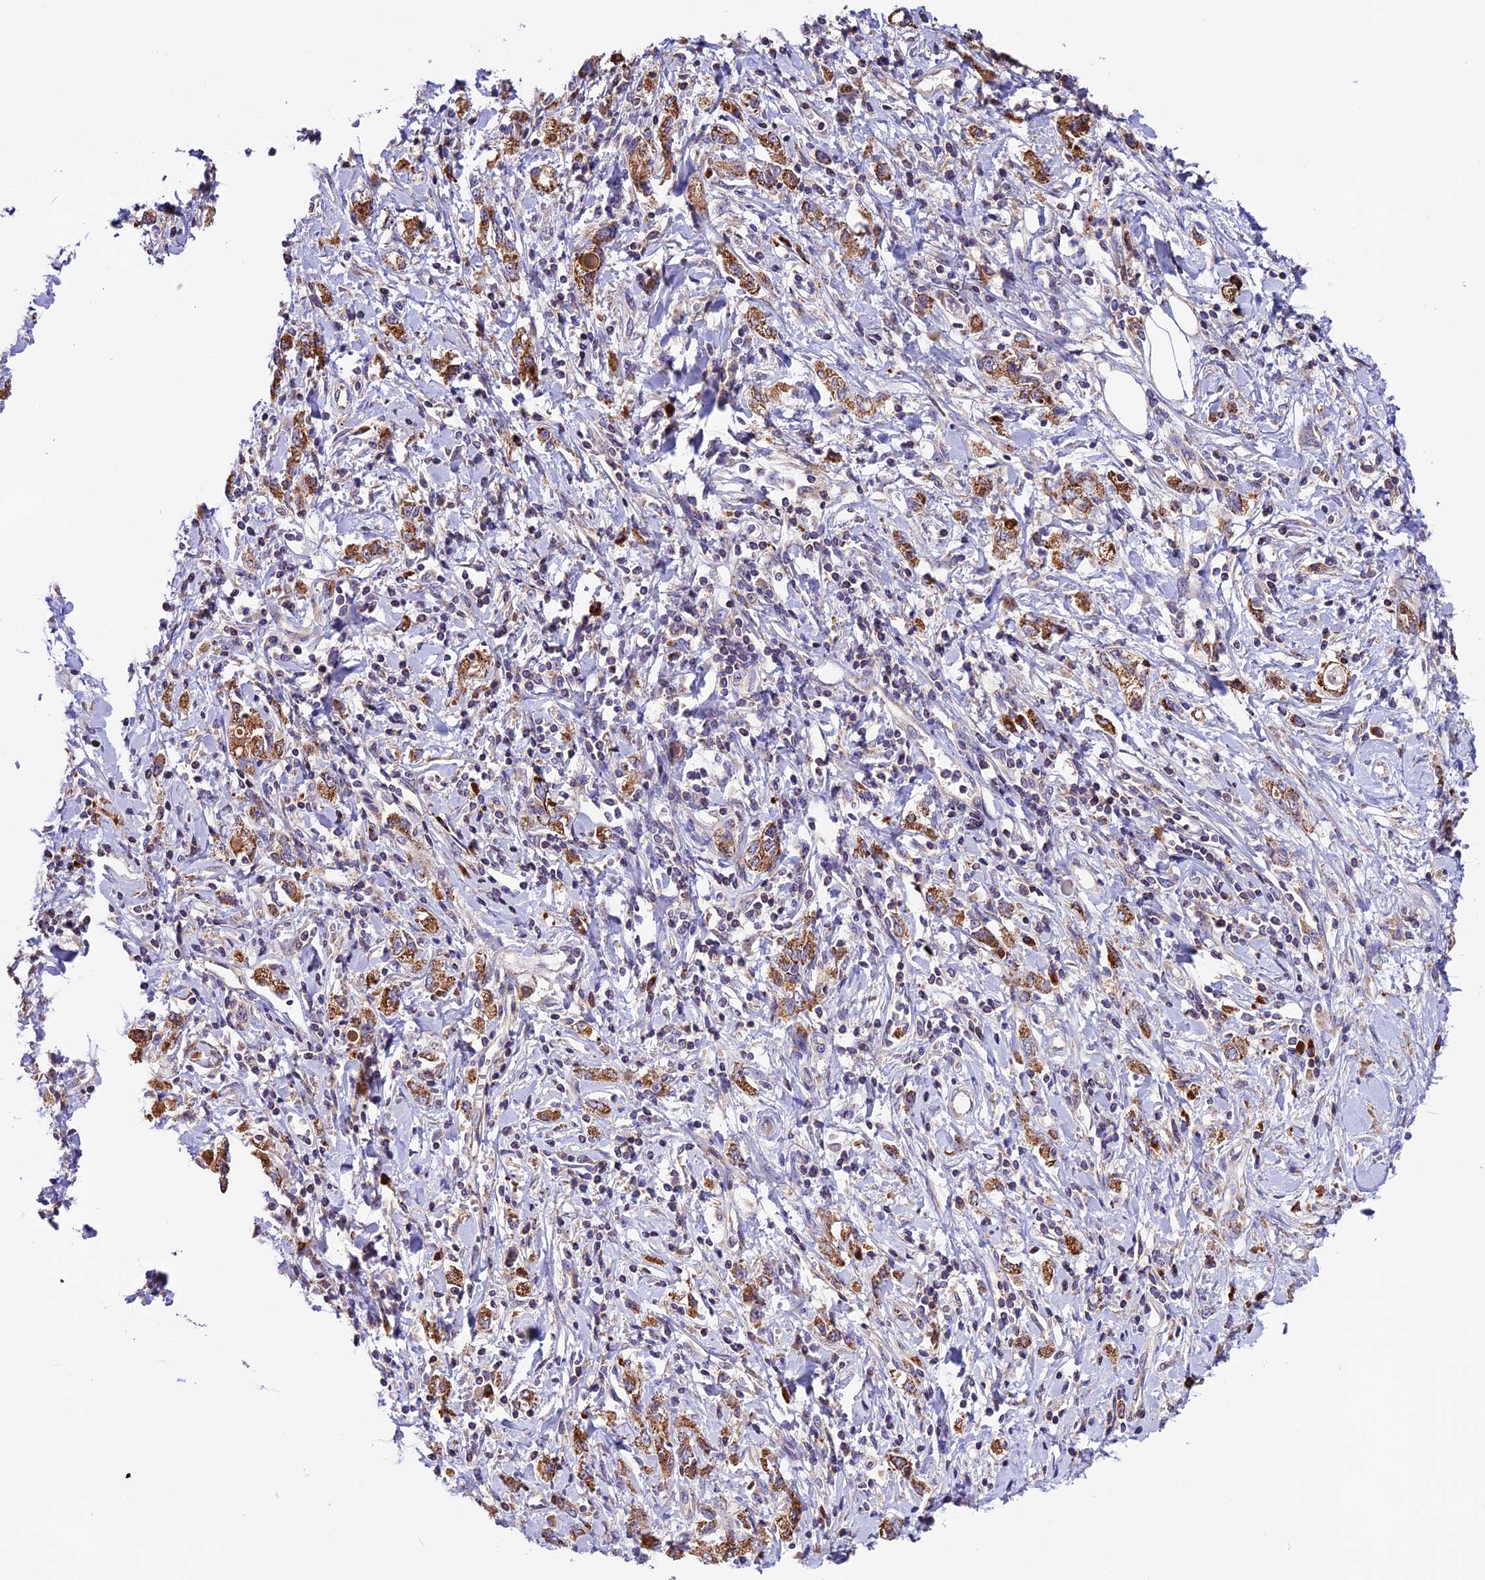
{"staining": {"intensity": "moderate", "quantity": ">75%", "location": "cytoplasmic/membranous"}, "tissue": "stomach cancer", "cell_type": "Tumor cells", "image_type": "cancer", "snomed": [{"axis": "morphology", "description": "Adenocarcinoma, NOS"}, {"axis": "topography", "description": "Stomach"}], "caption": "Tumor cells show medium levels of moderate cytoplasmic/membranous staining in approximately >75% of cells in human stomach cancer (adenocarcinoma).", "gene": "METTL22", "patient": {"sex": "female", "age": 76}}